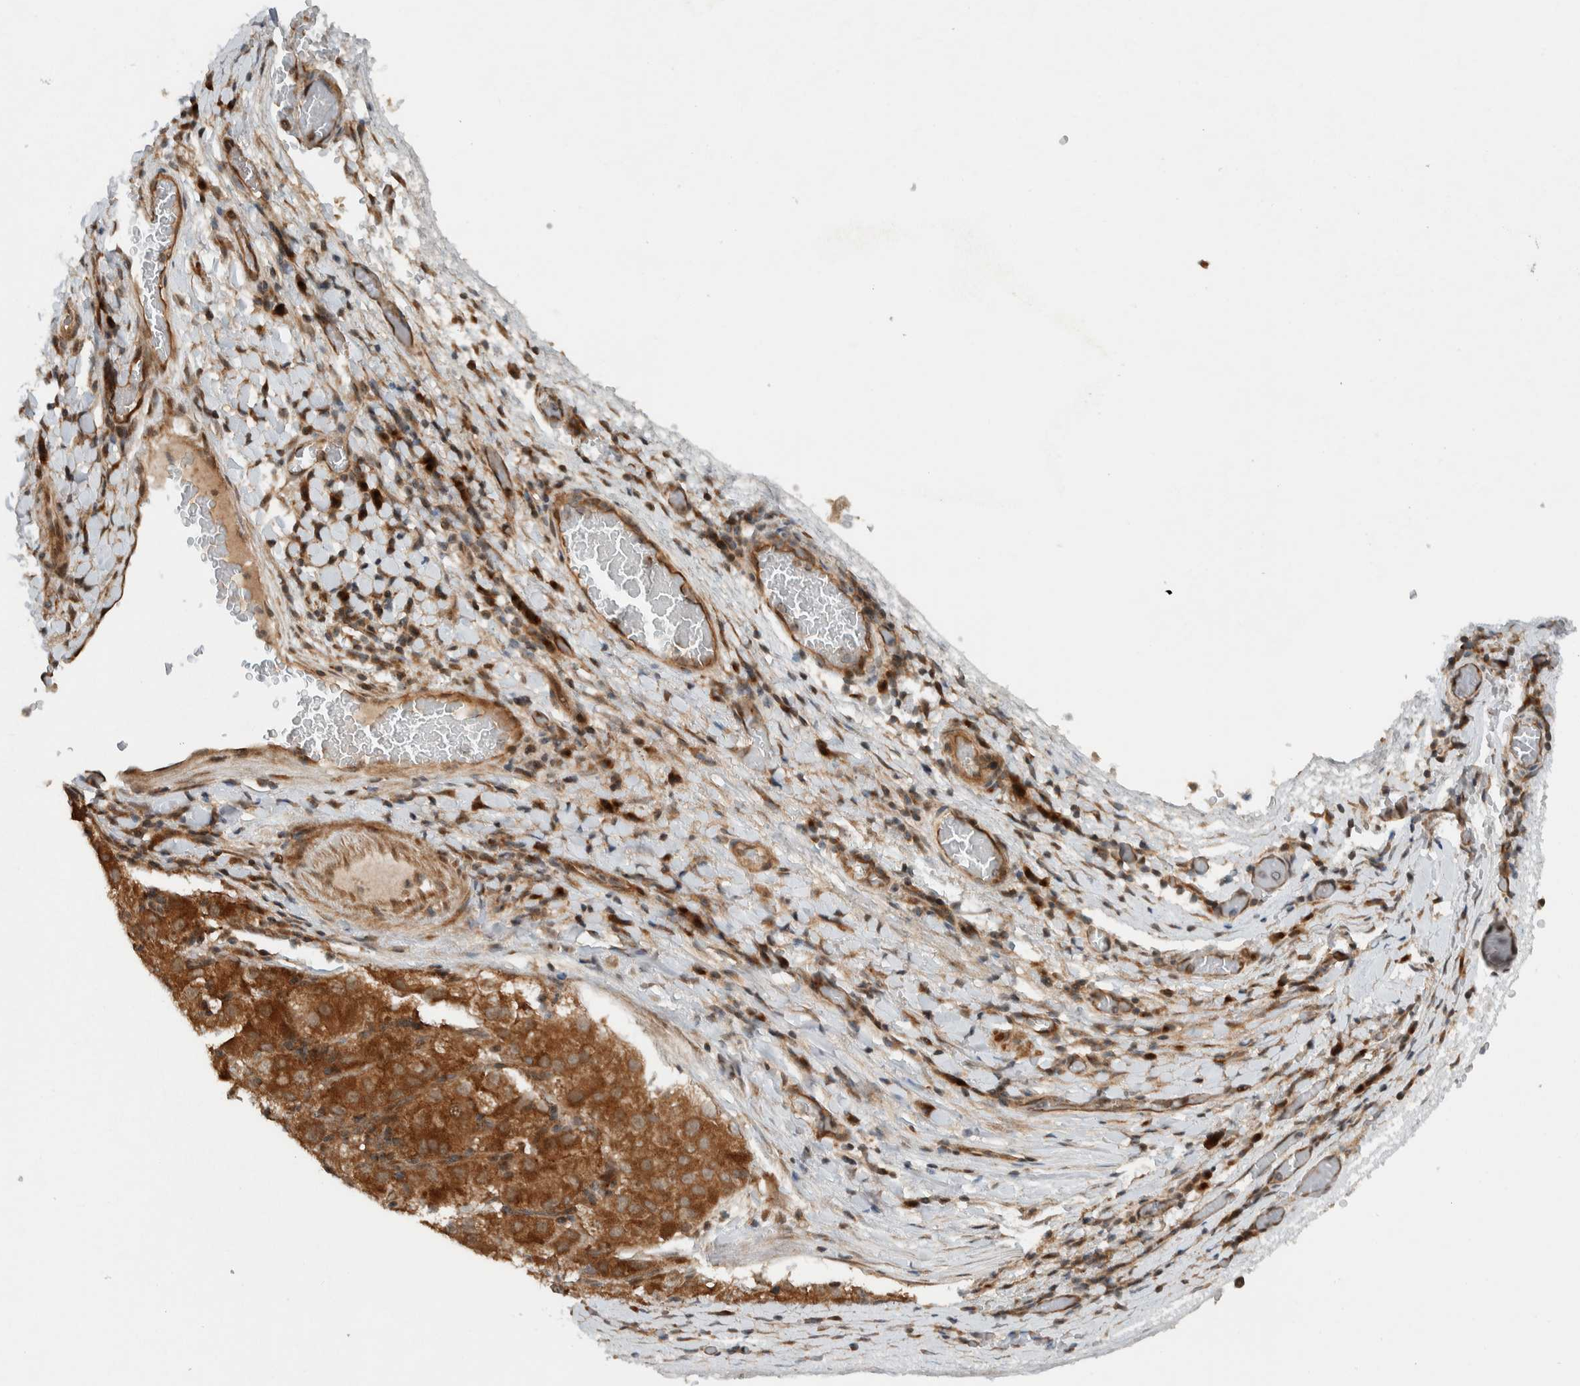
{"staining": {"intensity": "strong", "quantity": ">75%", "location": "cytoplasmic/membranous"}, "tissue": "liver cancer", "cell_type": "Tumor cells", "image_type": "cancer", "snomed": [{"axis": "morphology", "description": "Carcinoma, Hepatocellular, NOS"}, {"axis": "topography", "description": "Liver"}], "caption": "DAB (3,3'-diaminobenzidine) immunohistochemical staining of liver hepatocellular carcinoma reveals strong cytoplasmic/membranous protein staining in about >75% of tumor cells.", "gene": "KLHL6", "patient": {"sex": "male", "age": 80}}